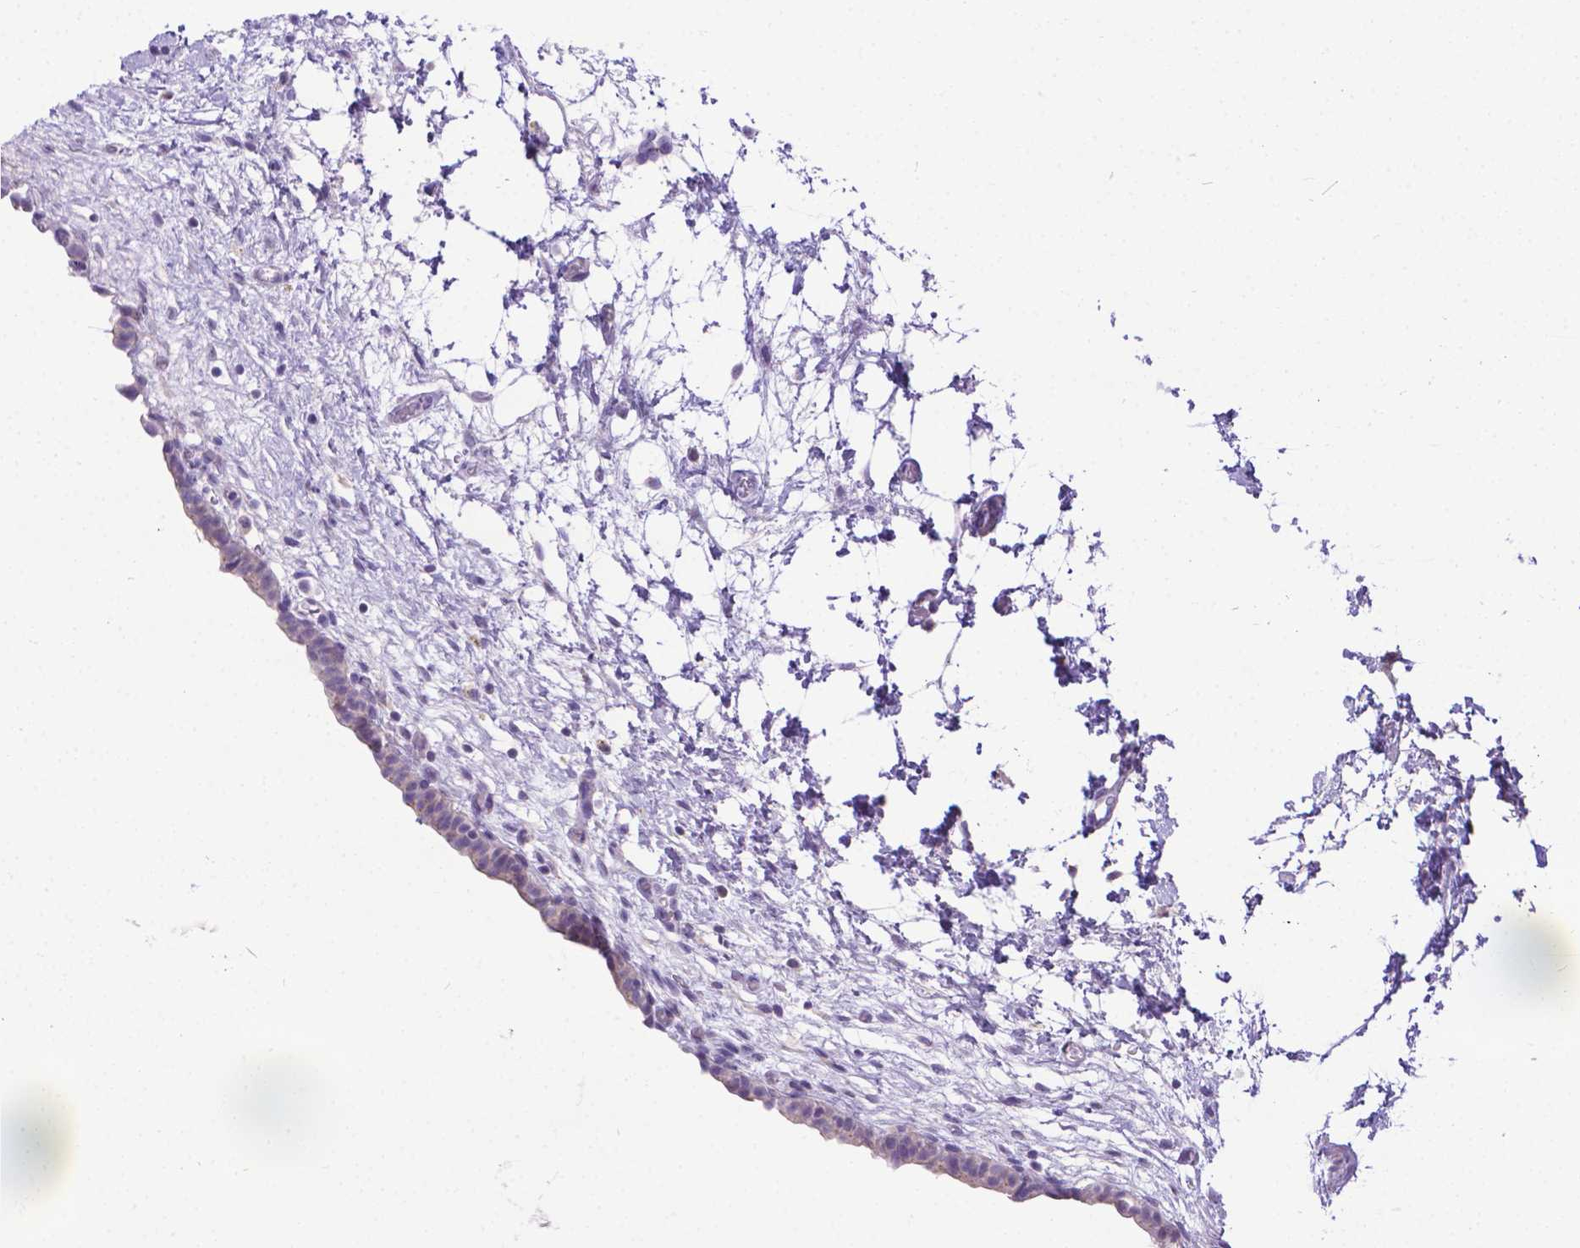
{"staining": {"intensity": "negative", "quantity": "none", "location": "none"}, "tissue": "urinary bladder", "cell_type": "Urothelial cells", "image_type": "normal", "snomed": [{"axis": "morphology", "description": "Normal tissue, NOS"}, {"axis": "topography", "description": "Urinary bladder"}], "caption": "DAB (3,3'-diaminobenzidine) immunohistochemical staining of benign human urinary bladder demonstrates no significant staining in urothelial cells.", "gene": "TTLL6", "patient": {"sex": "male", "age": 69}}